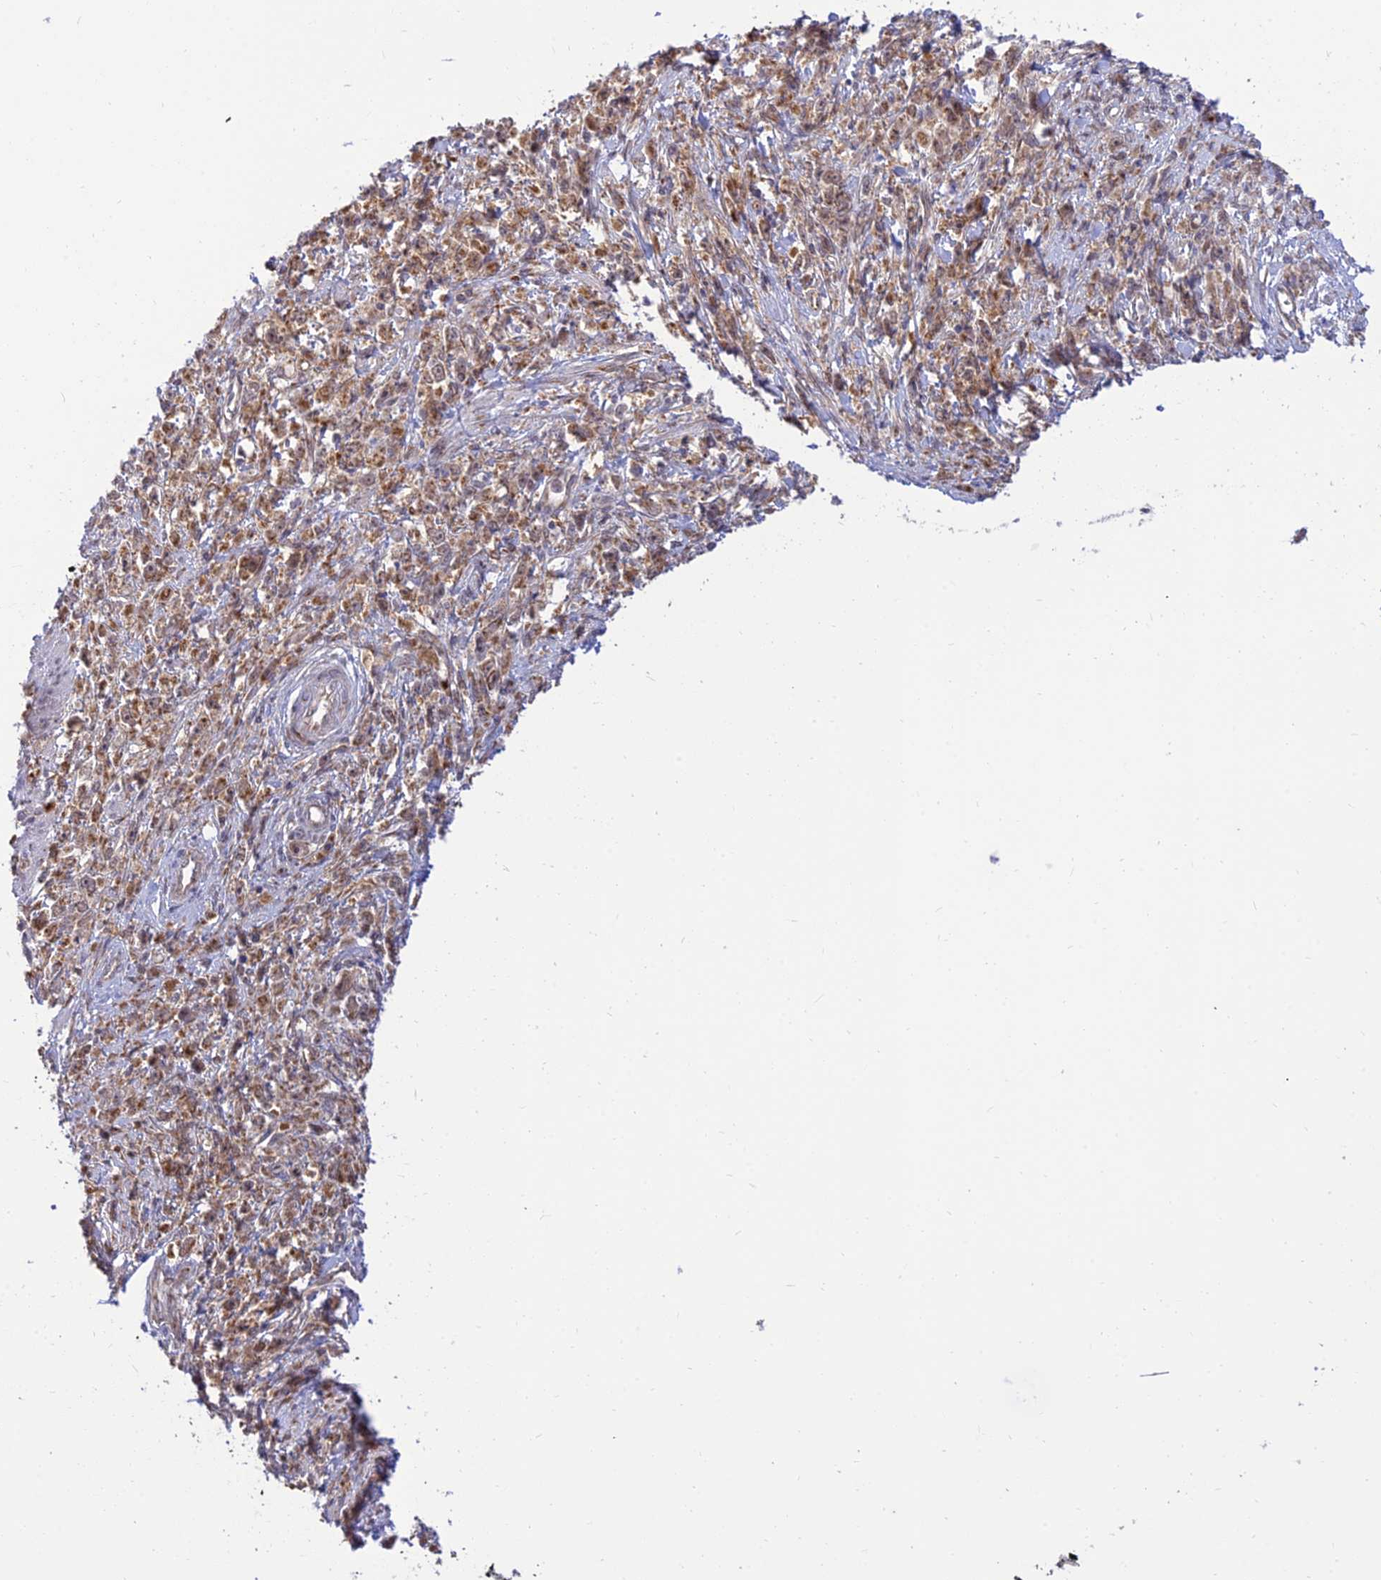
{"staining": {"intensity": "weak", "quantity": ">75%", "location": "cytoplasmic/membranous"}, "tissue": "stomach cancer", "cell_type": "Tumor cells", "image_type": "cancer", "snomed": [{"axis": "morphology", "description": "Adenocarcinoma, NOS"}, {"axis": "topography", "description": "Stomach"}], "caption": "Immunohistochemical staining of stomach cancer reveals weak cytoplasmic/membranous protein staining in about >75% of tumor cells.", "gene": "GOLGA3", "patient": {"sex": "female", "age": 59}}